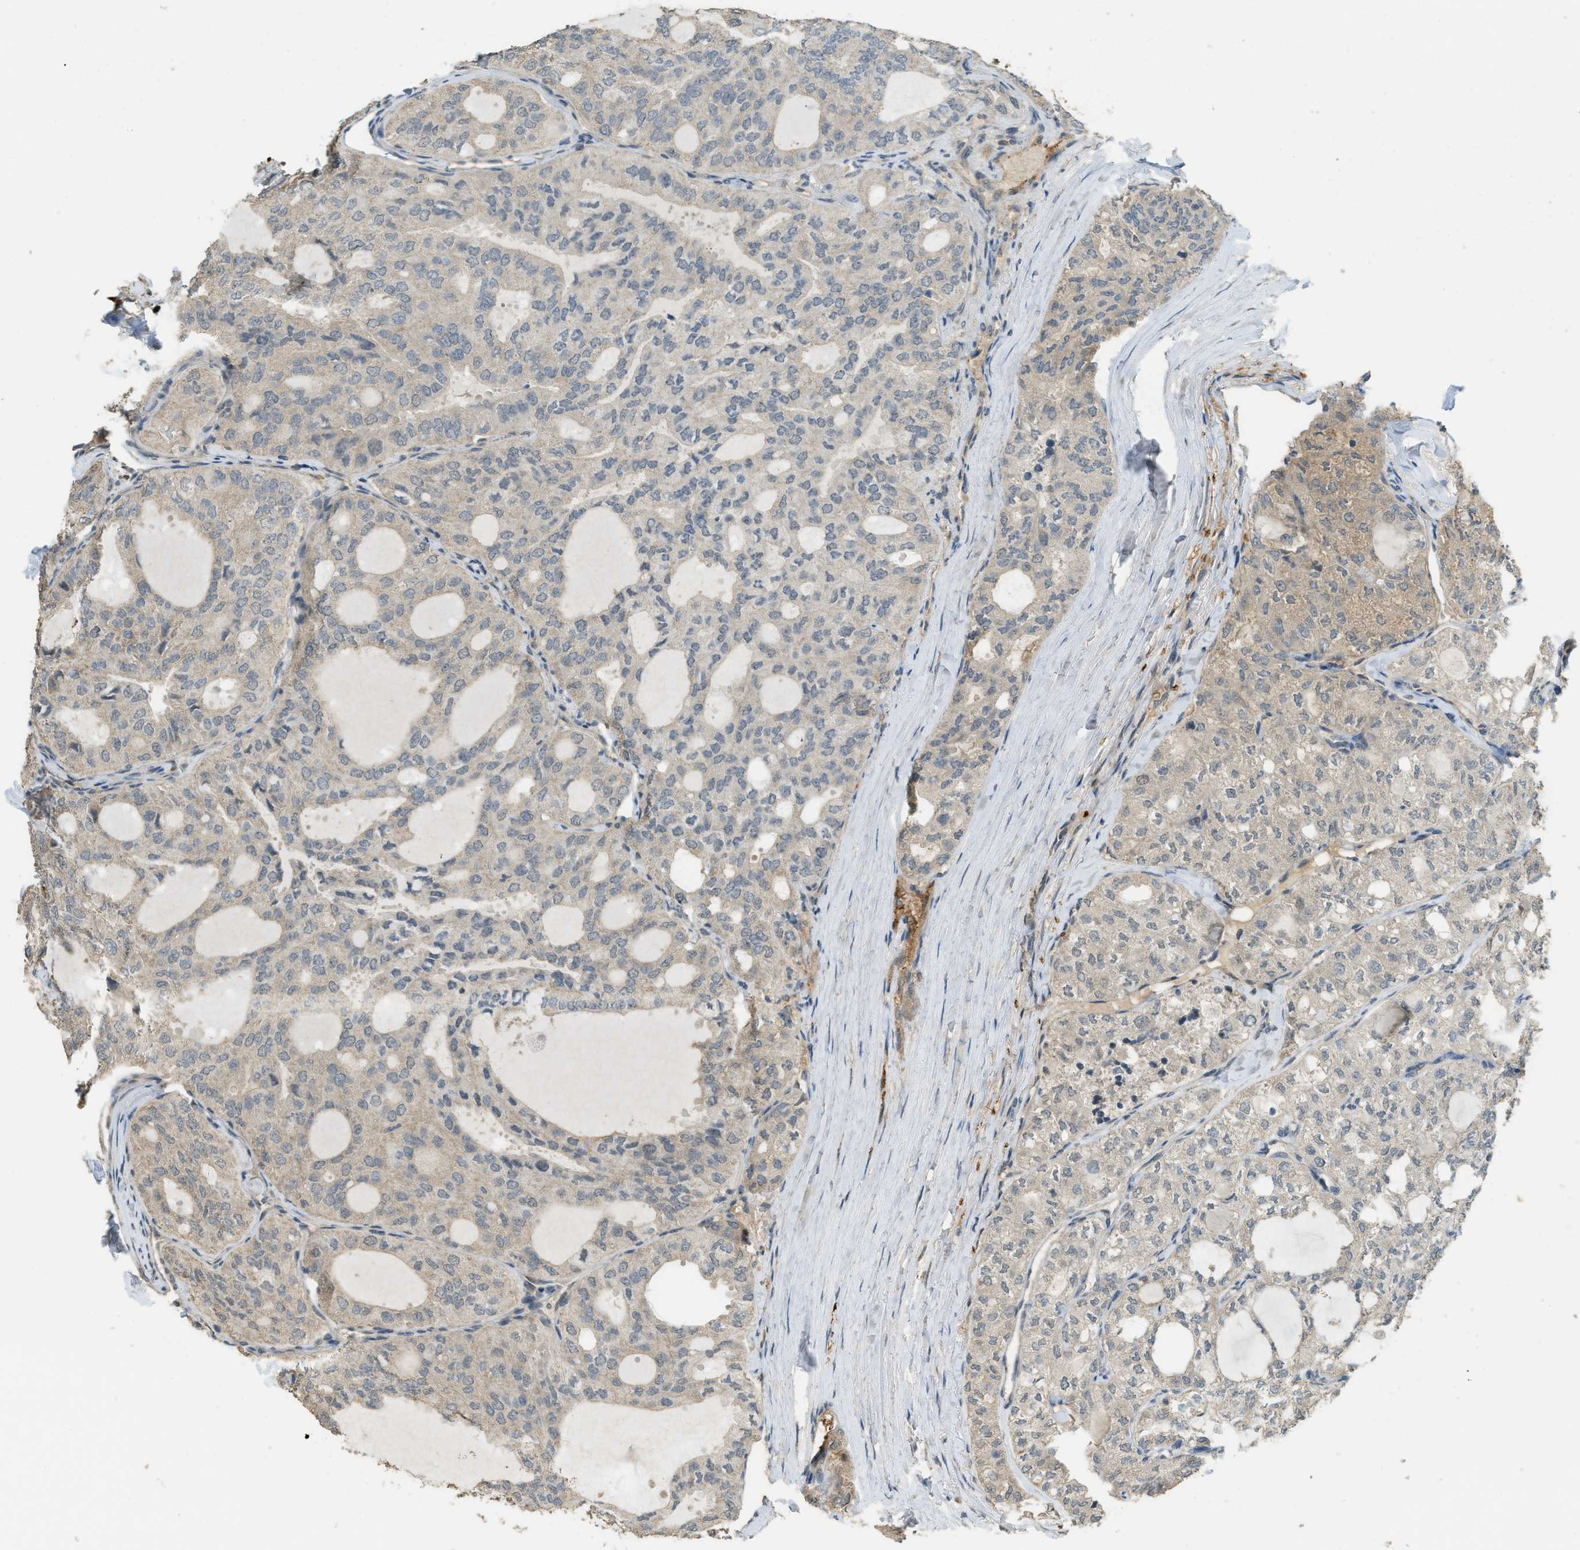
{"staining": {"intensity": "weak", "quantity": "<25%", "location": "cytoplasmic/membranous"}, "tissue": "thyroid cancer", "cell_type": "Tumor cells", "image_type": "cancer", "snomed": [{"axis": "morphology", "description": "Follicular adenoma carcinoma, NOS"}, {"axis": "topography", "description": "Thyroid gland"}], "caption": "Immunohistochemistry of human thyroid cancer (follicular adenoma carcinoma) demonstrates no expression in tumor cells.", "gene": "IGF2BP2", "patient": {"sex": "male", "age": 75}}